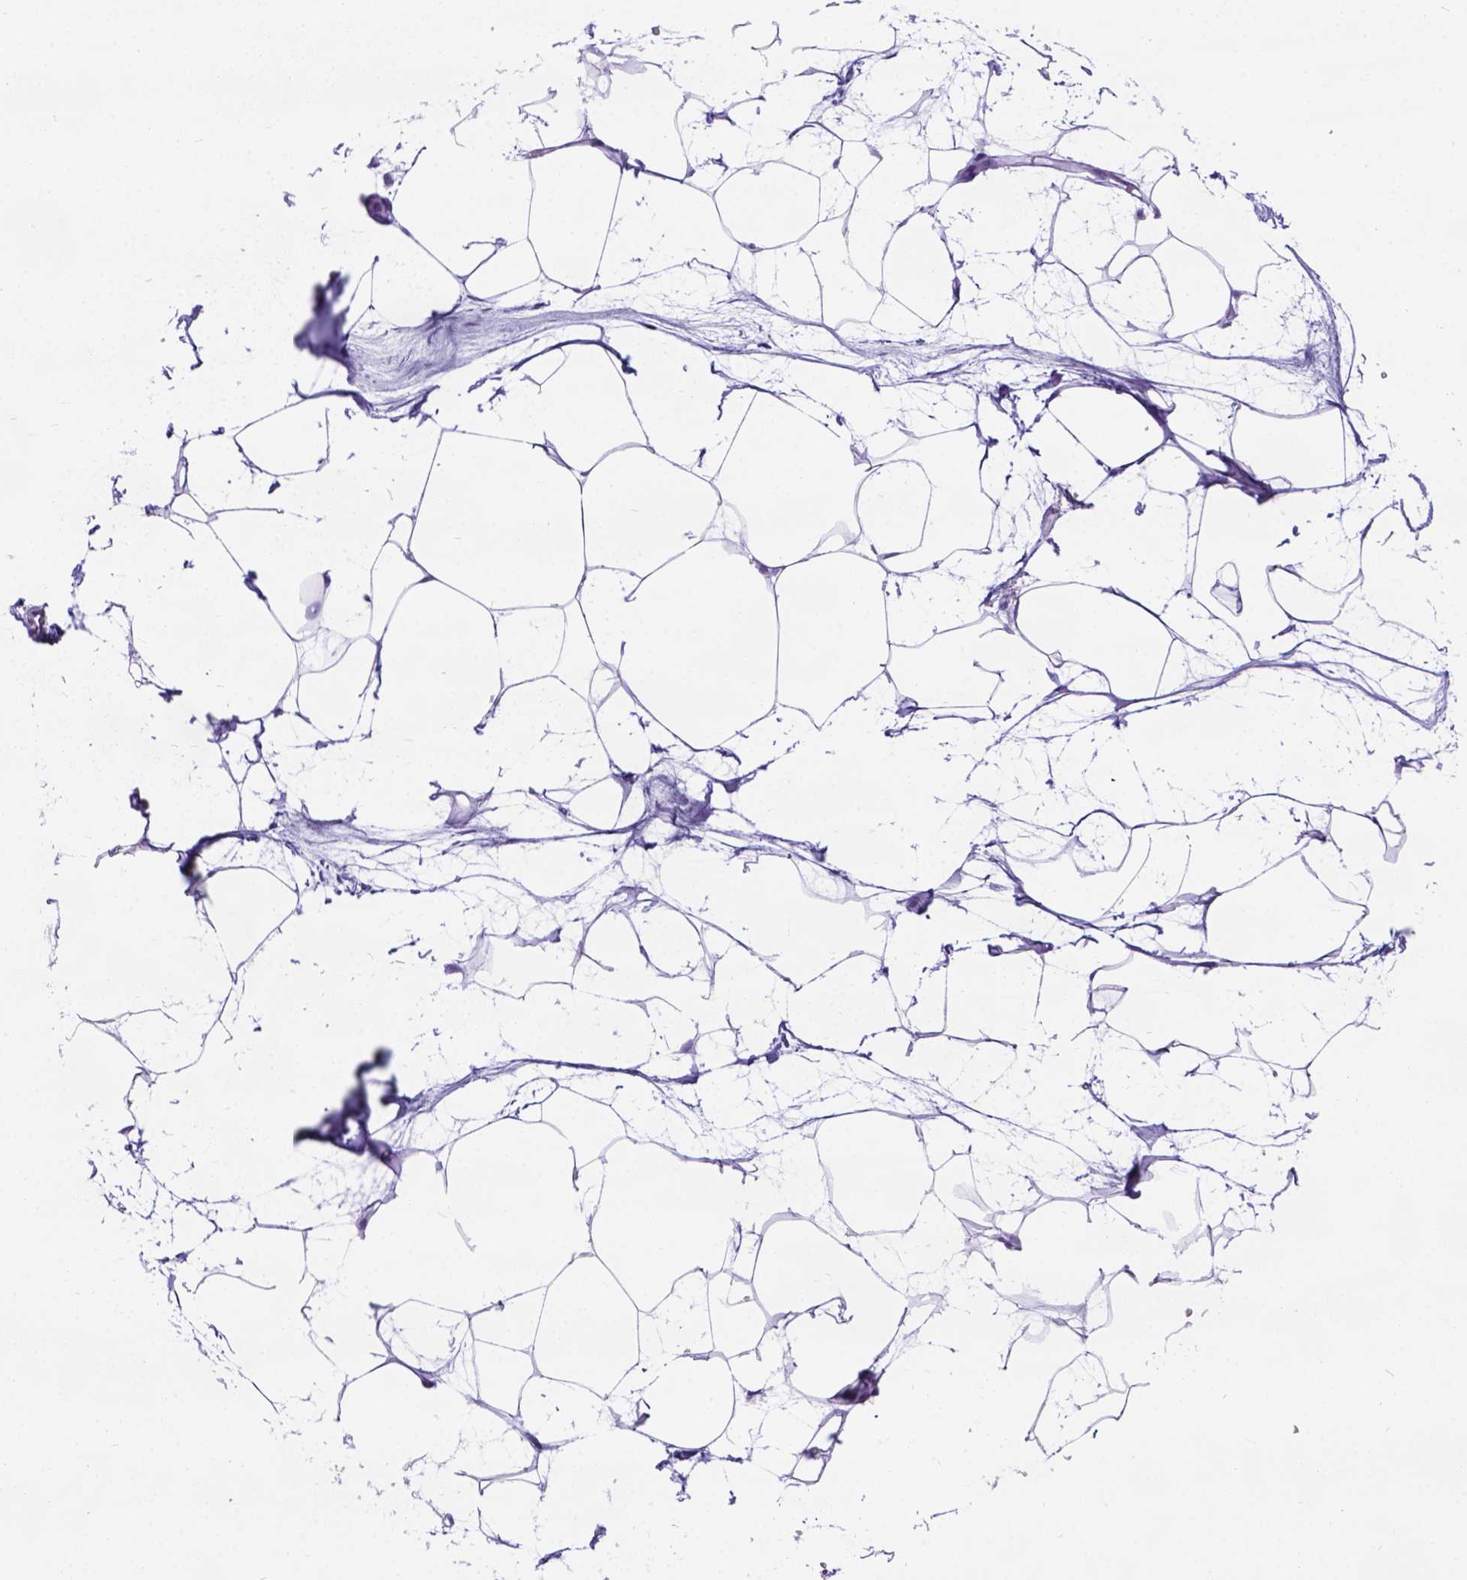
{"staining": {"intensity": "negative", "quantity": "none", "location": "none"}, "tissue": "breast", "cell_type": "Adipocytes", "image_type": "normal", "snomed": [{"axis": "morphology", "description": "Normal tissue, NOS"}, {"axis": "topography", "description": "Breast"}], "caption": "A high-resolution photomicrograph shows immunohistochemistry staining of benign breast, which shows no significant staining in adipocytes.", "gene": "C7orf57", "patient": {"sex": "female", "age": 45}}